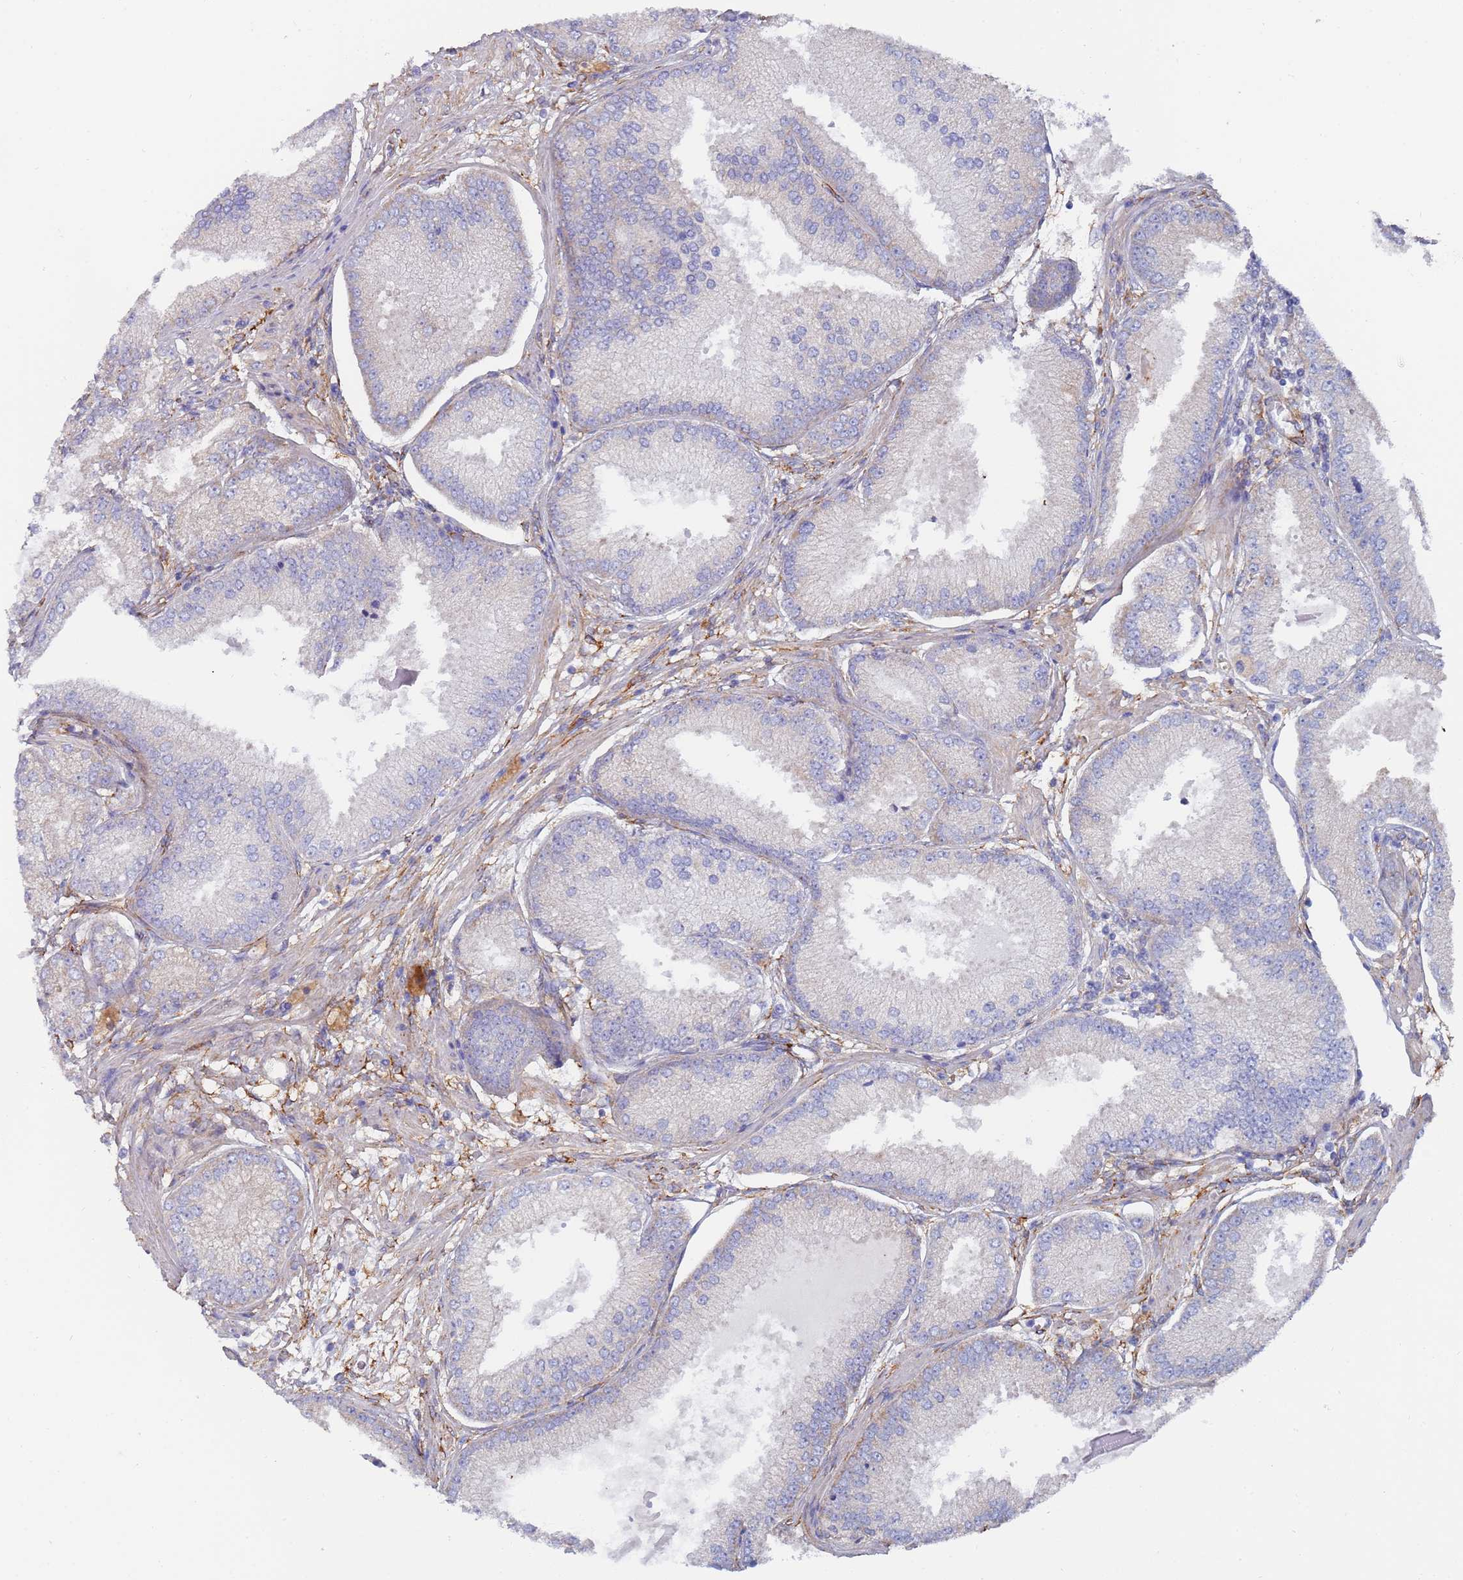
{"staining": {"intensity": "negative", "quantity": "none", "location": "none"}, "tissue": "prostate cancer", "cell_type": "Tumor cells", "image_type": "cancer", "snomed": [{"axis": "morphology", "description": "Adenocarcinoma, High grade"}, {"axis": "topography", "description": "Prostate"}], "caption": "Immunohistochemistry (IHC) photomicrograph of neoplastic tissue: prostate adenocarcinoma (high-grade) stained with DAB (3,3'-diaminobenzidine) displays no significant protein staining in tumor cells. (DAB (3,3'-diaminobenzidine) immunohistochemistry (IHC) visualized using brightfield microscopy, high magnification).", "gene": "ZNF844", "patient": {"sex": "male", "age": 71}}